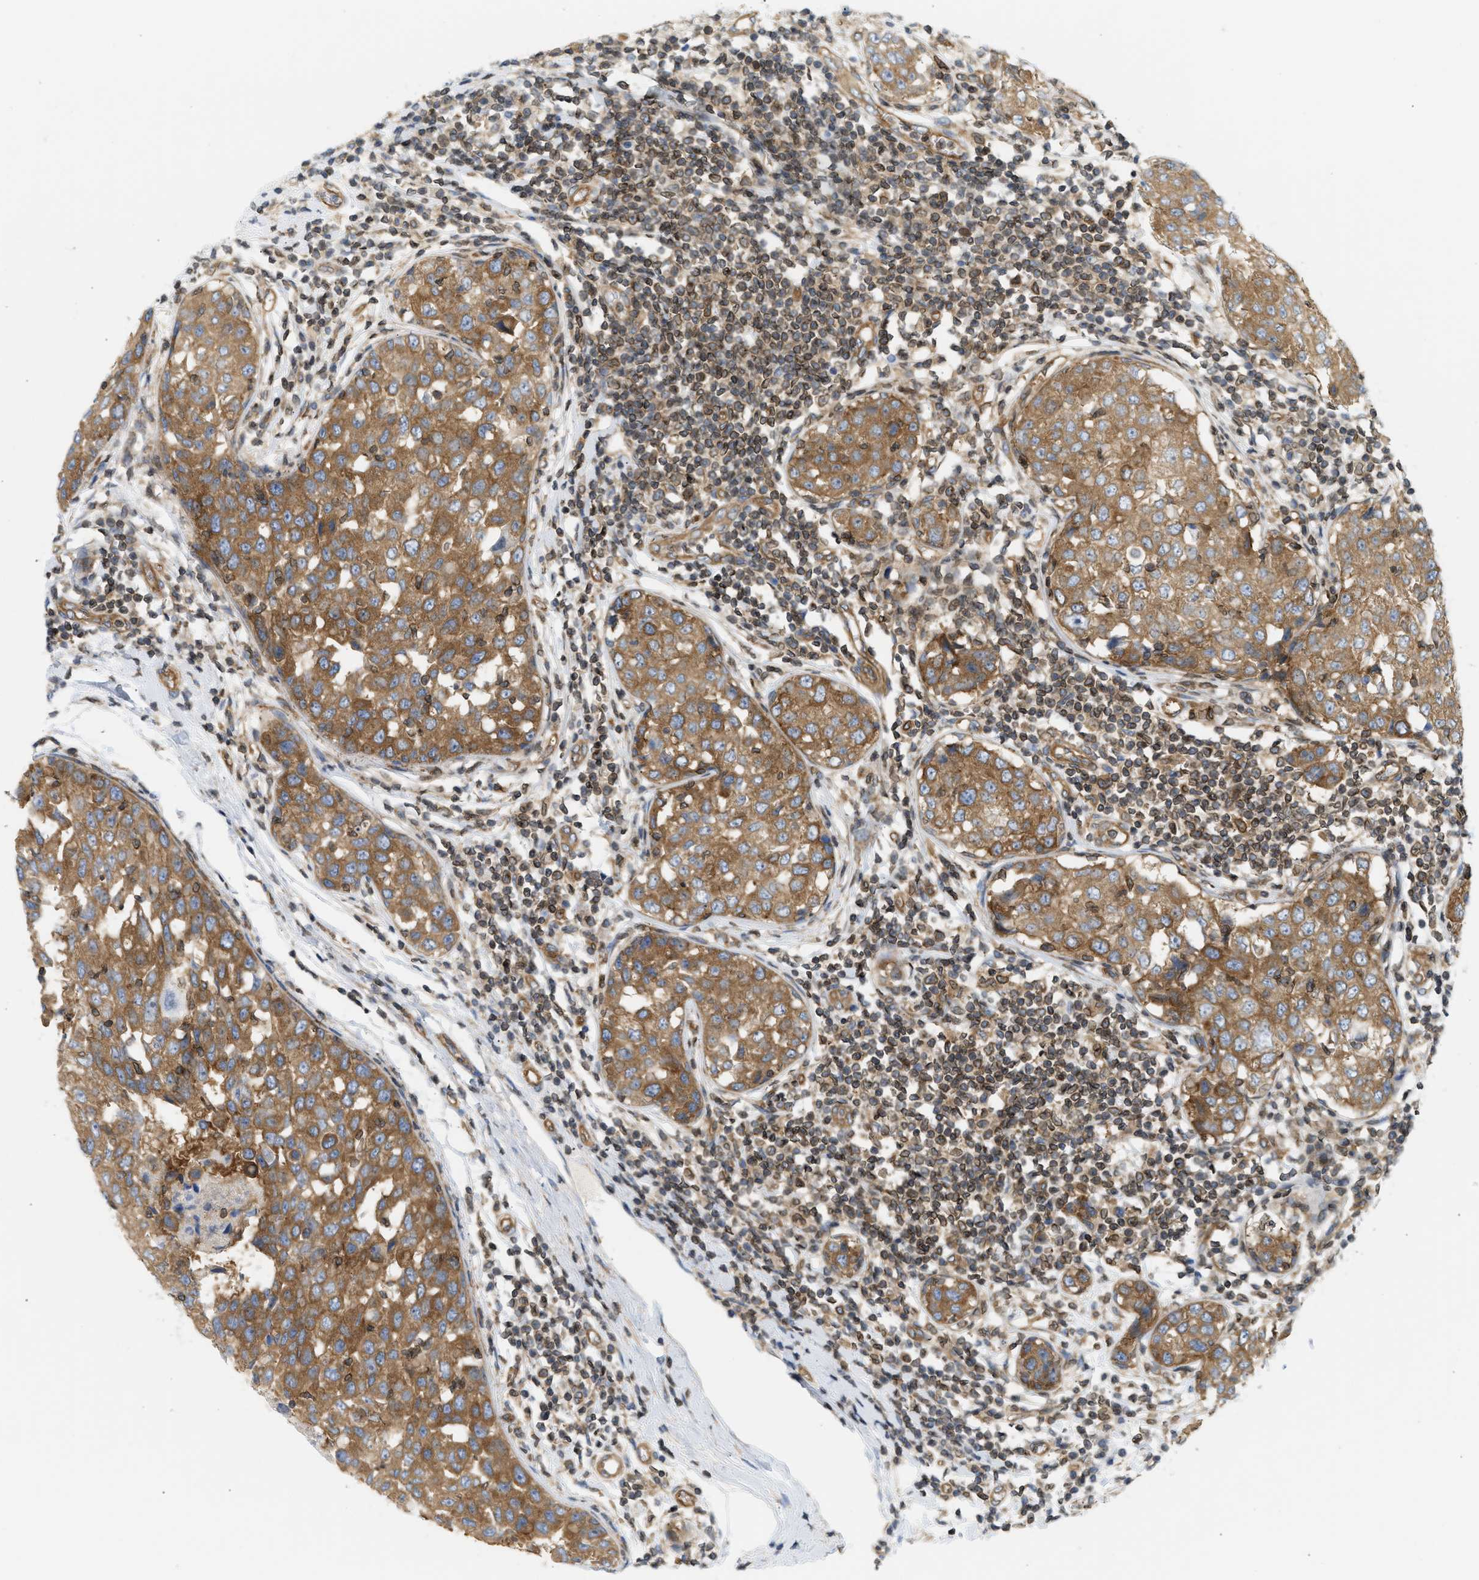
{"staining": {"intensity": "moderate", "quantity": ">75%", "location": "cytoplasmic/membranous"}, "tissue": "breast cancer", "cell_type": "Tumor cells", "image_type": "cancer", "snomed": [{"axis": "morphology", "description": "Duct carcinoma"}, {"axis": "topography", "description": "Breast"}], "caption": "DAB immunohistochemical staining of invasive ductal carcinoma (breast) exhibits moderate cytoplasmic/membranous protein expression in approximately >75% of tumor cells.", "gene": "STRN", "patient": {"sex": "female", "age": 27}}